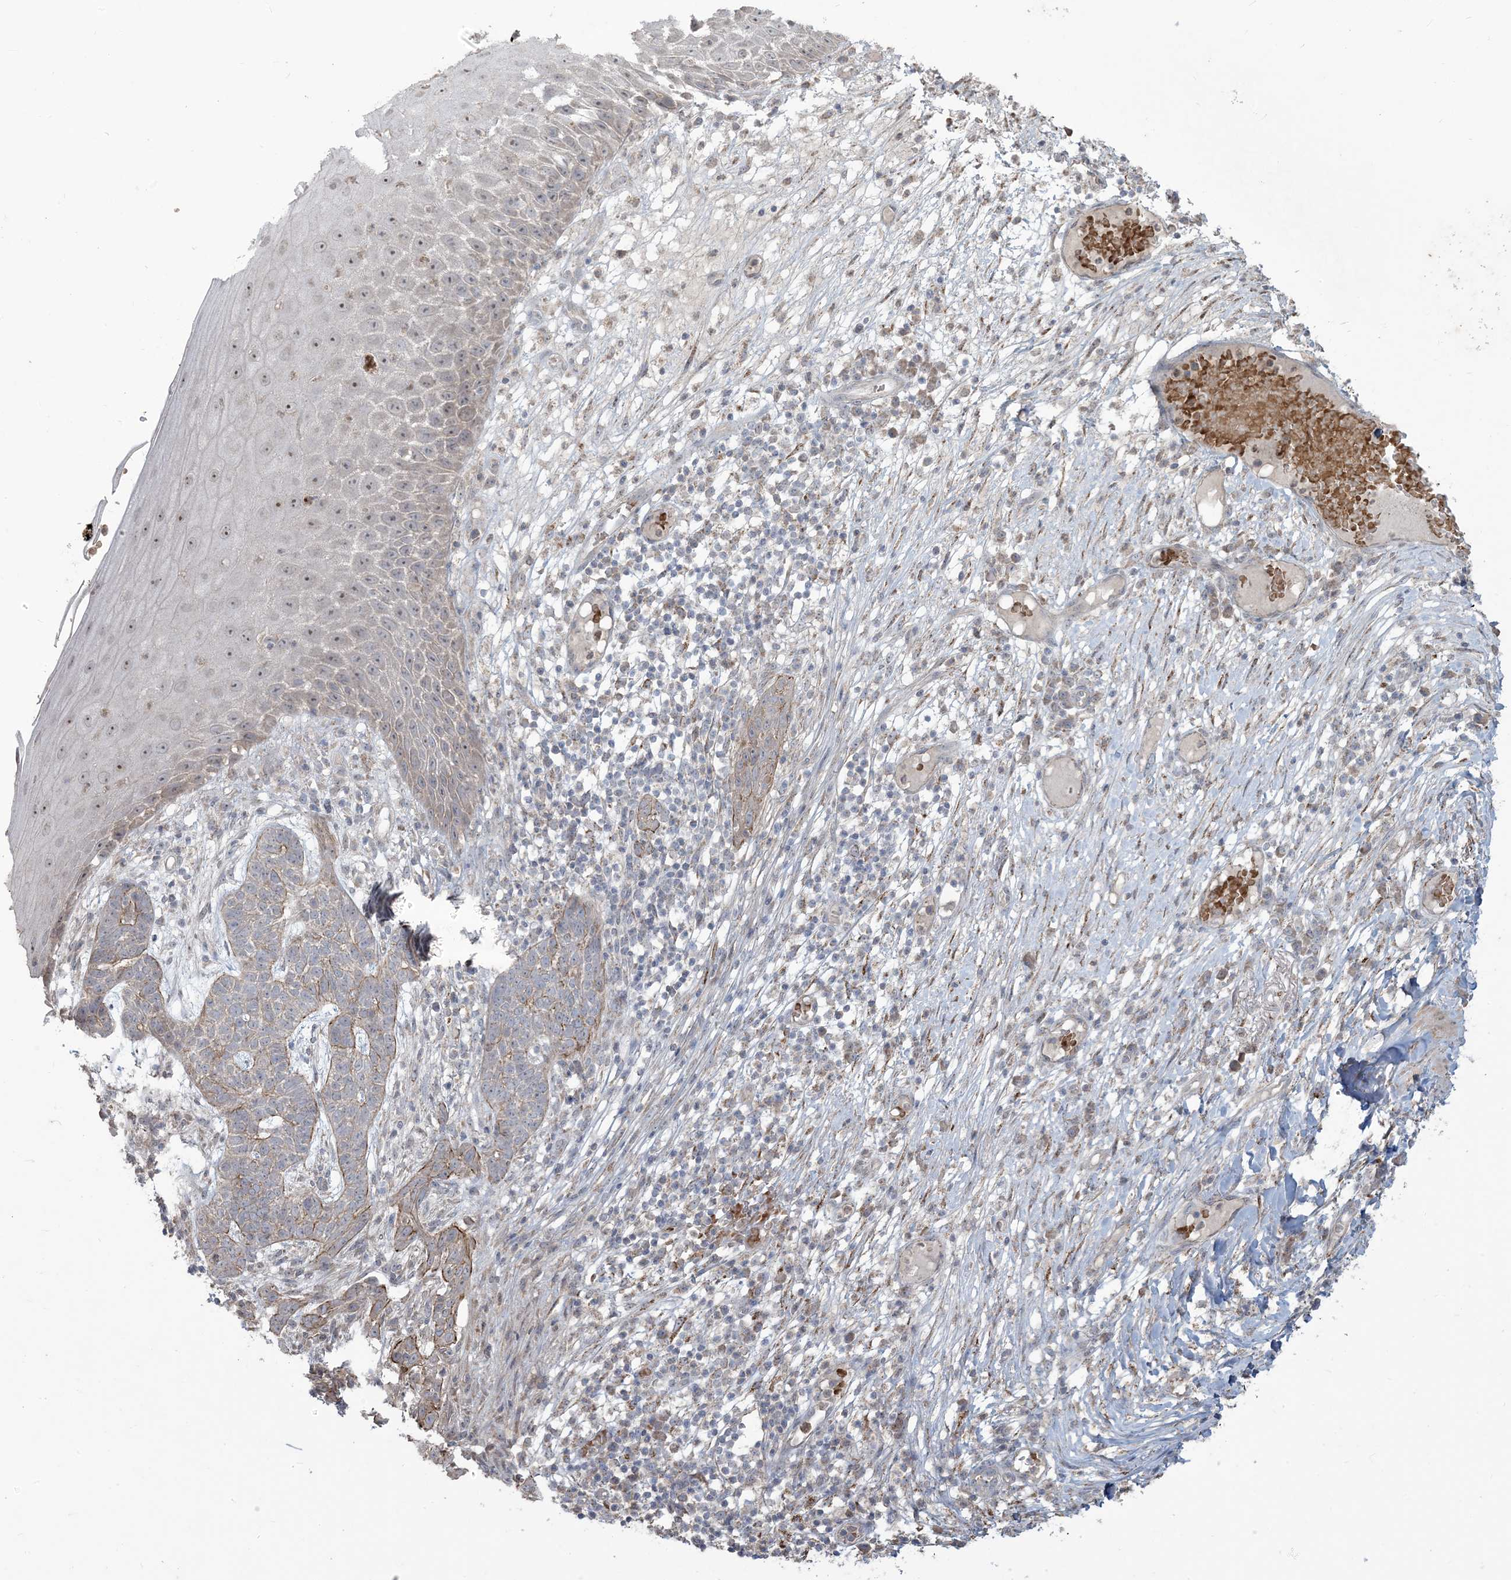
{"staining": {"intensity": "weak", "quantity": "<25%", "location": "cytoplasmic/membranous"}, "tissue": "skin cancer", "cell_type": "Tumor cells", "image_type": "cancer", "snomed": [{"axis": "morphology", "description": "Normal tissue, NOS"}, {"axis": "morphology", "description": "Basal cell carcinoma"}, {"axis": "topography", "description": "Skin"}], "caption": "IHC image of human skin cancer (basal cell carcinoma) stained for a protein (brown), which displays no staining in tumor cells.", "gene": "KLHL18", "patient": {"sex": "male", "age": 64}}